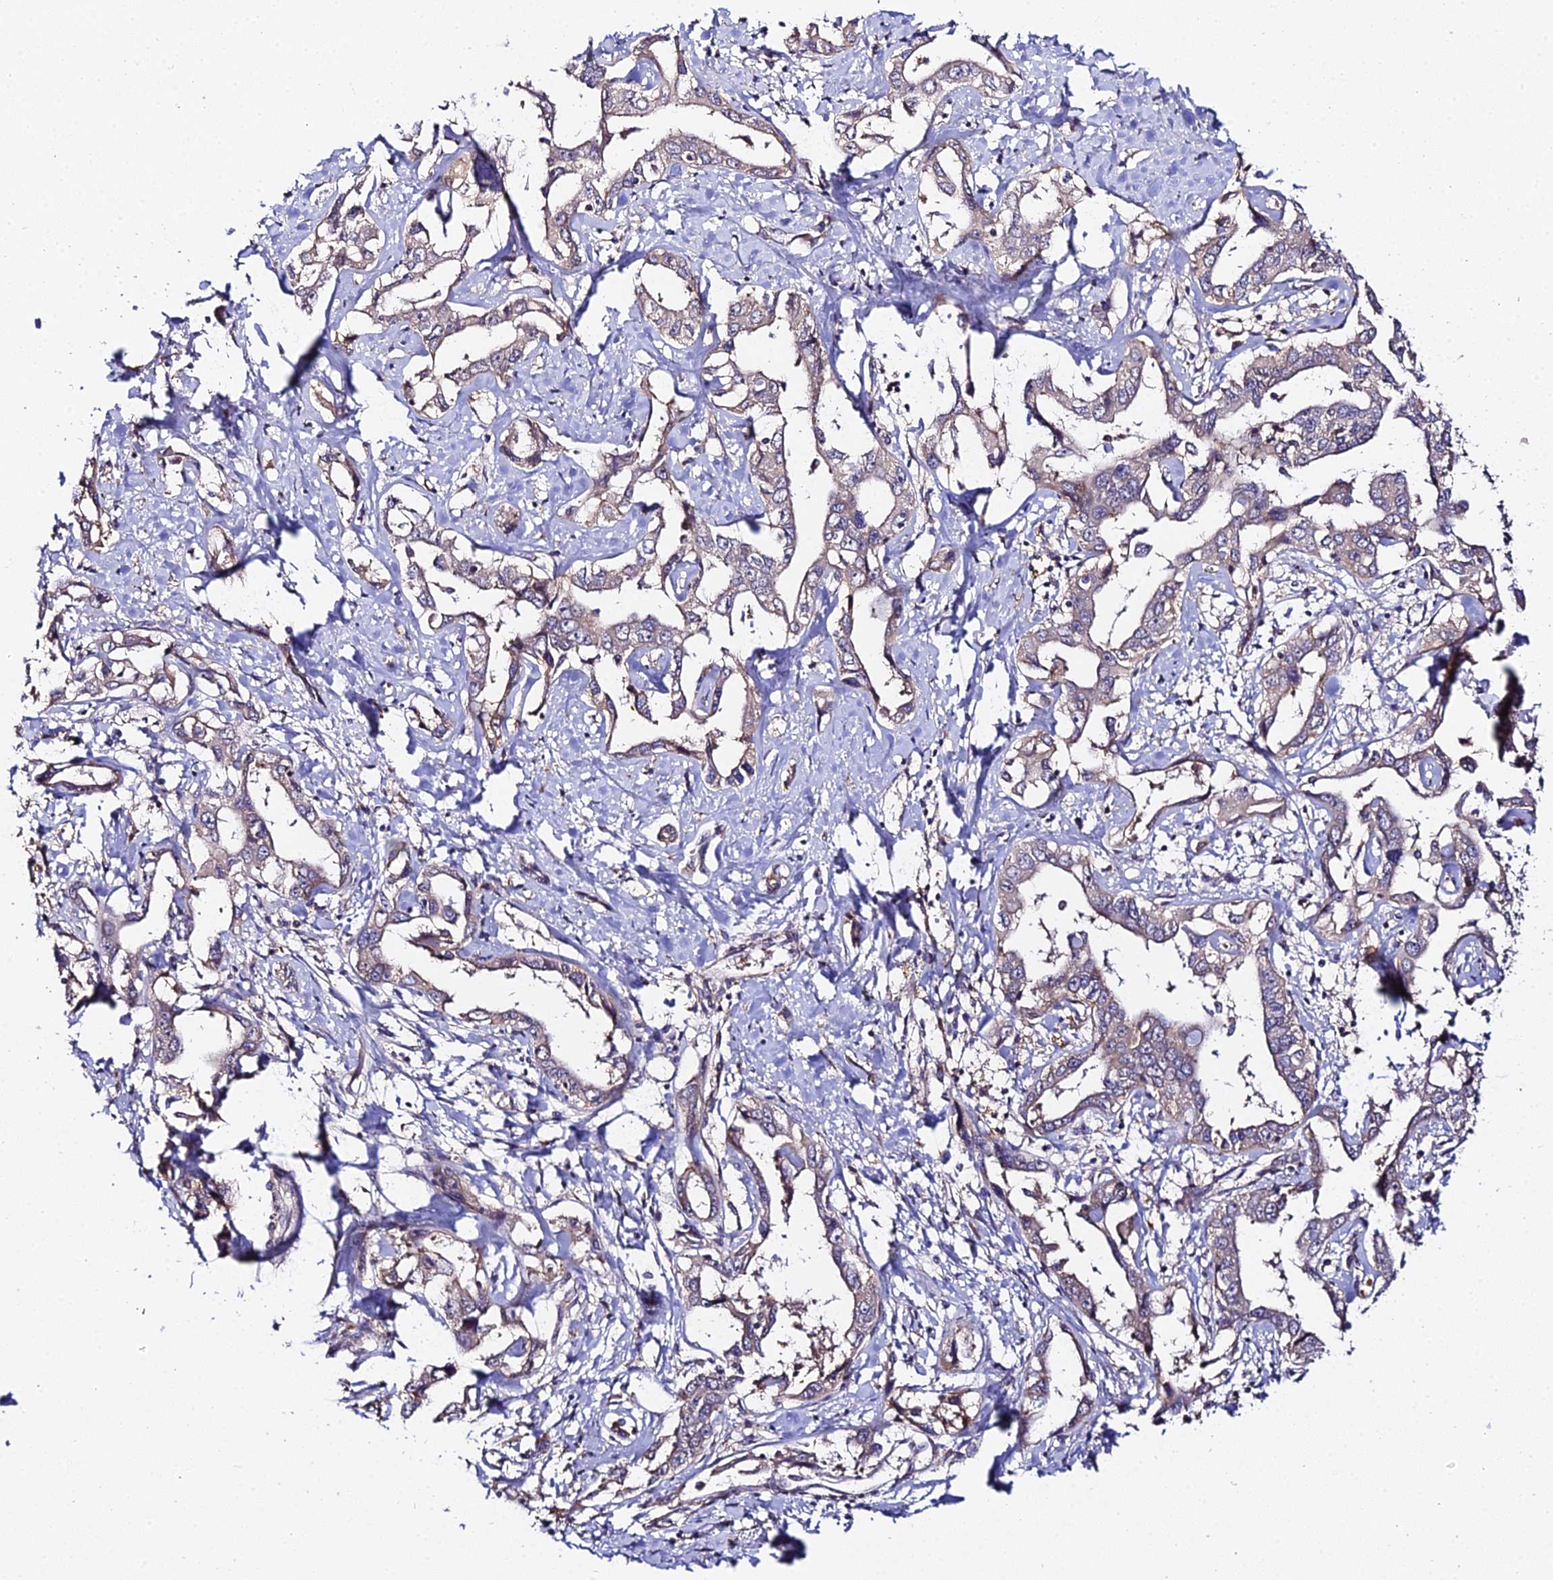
{"staining": {"intensity": "negative", "quantity": "none", "location": "none"}, "tissue": "liver cancer", "cell_type": "Tumor cells", "image_type": "cancer", "snomed": [{"axis": "morphology", "description": "Cholangiocarcinoma"}, {"axis": "topography", "description": "Liver"}], "caption": "Image shows no significant protein expression in tumor cells of liver cancer.", "gene": "ZBED8", "patient": {"sex": "male", "age": 59}}